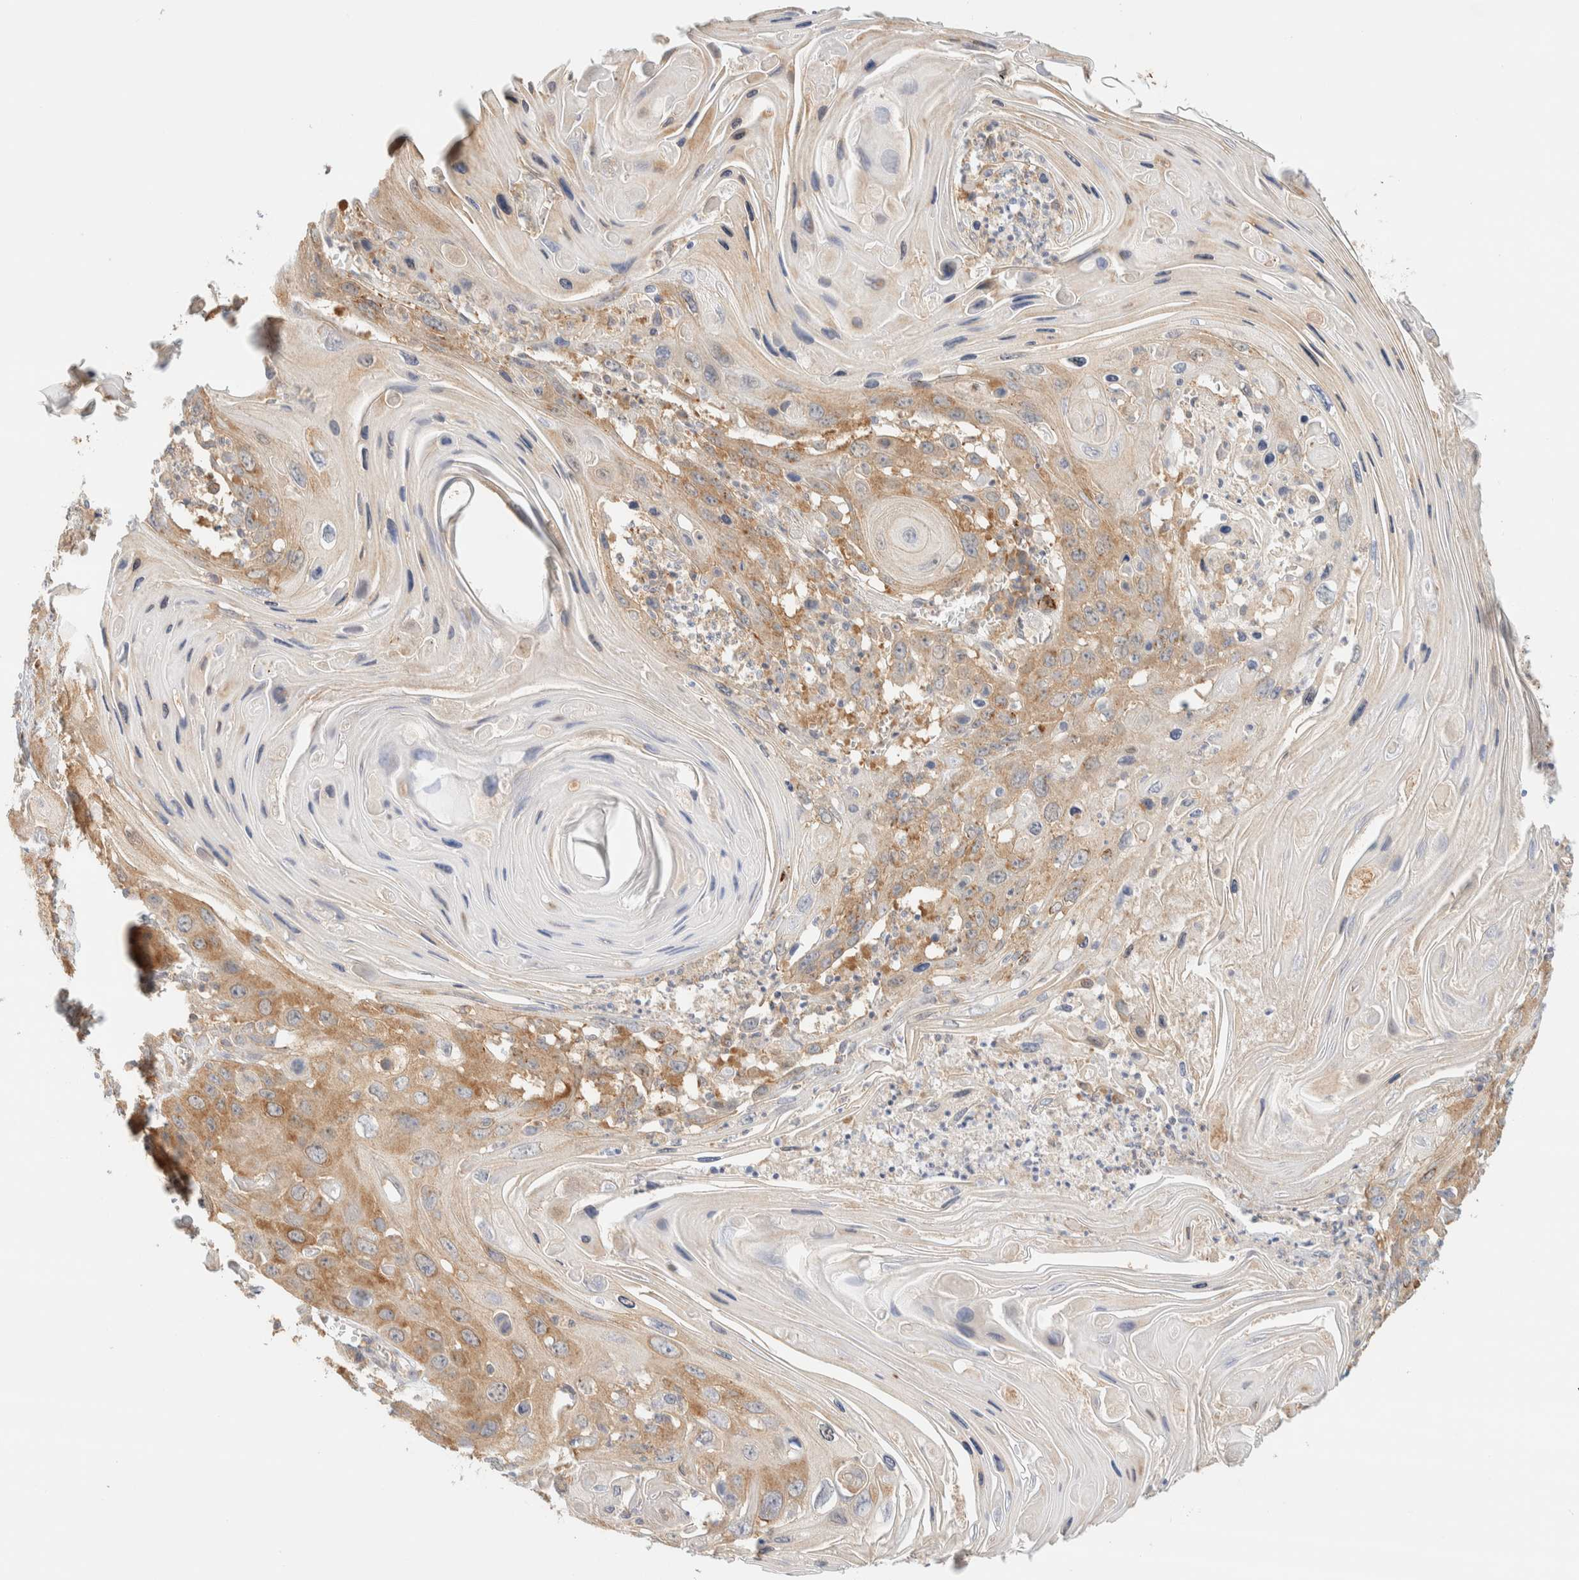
{"staining": {"intensity": "moderate", "quantity": ">75%", "location": "cytoplasmic/membranous"}, "tissue": "skin cancer", "cell_type": "Tumor cells", "image_type": "cancer", "snomed": [{"axis": "morphology", "description": "Squamous cell carcinoma, NOS"}, {"axis": "topography", "description": "Skin"}], "caption": "This image shows immunohistochemistry (IHC) staining of human skin squamous cell carcinoma, with medium moderate cytoplasmic/membranous staining in approximately >75% of tumor cells.", "gene": "TBC1D8B", "patient": {"sex": "male", "age": 55}}